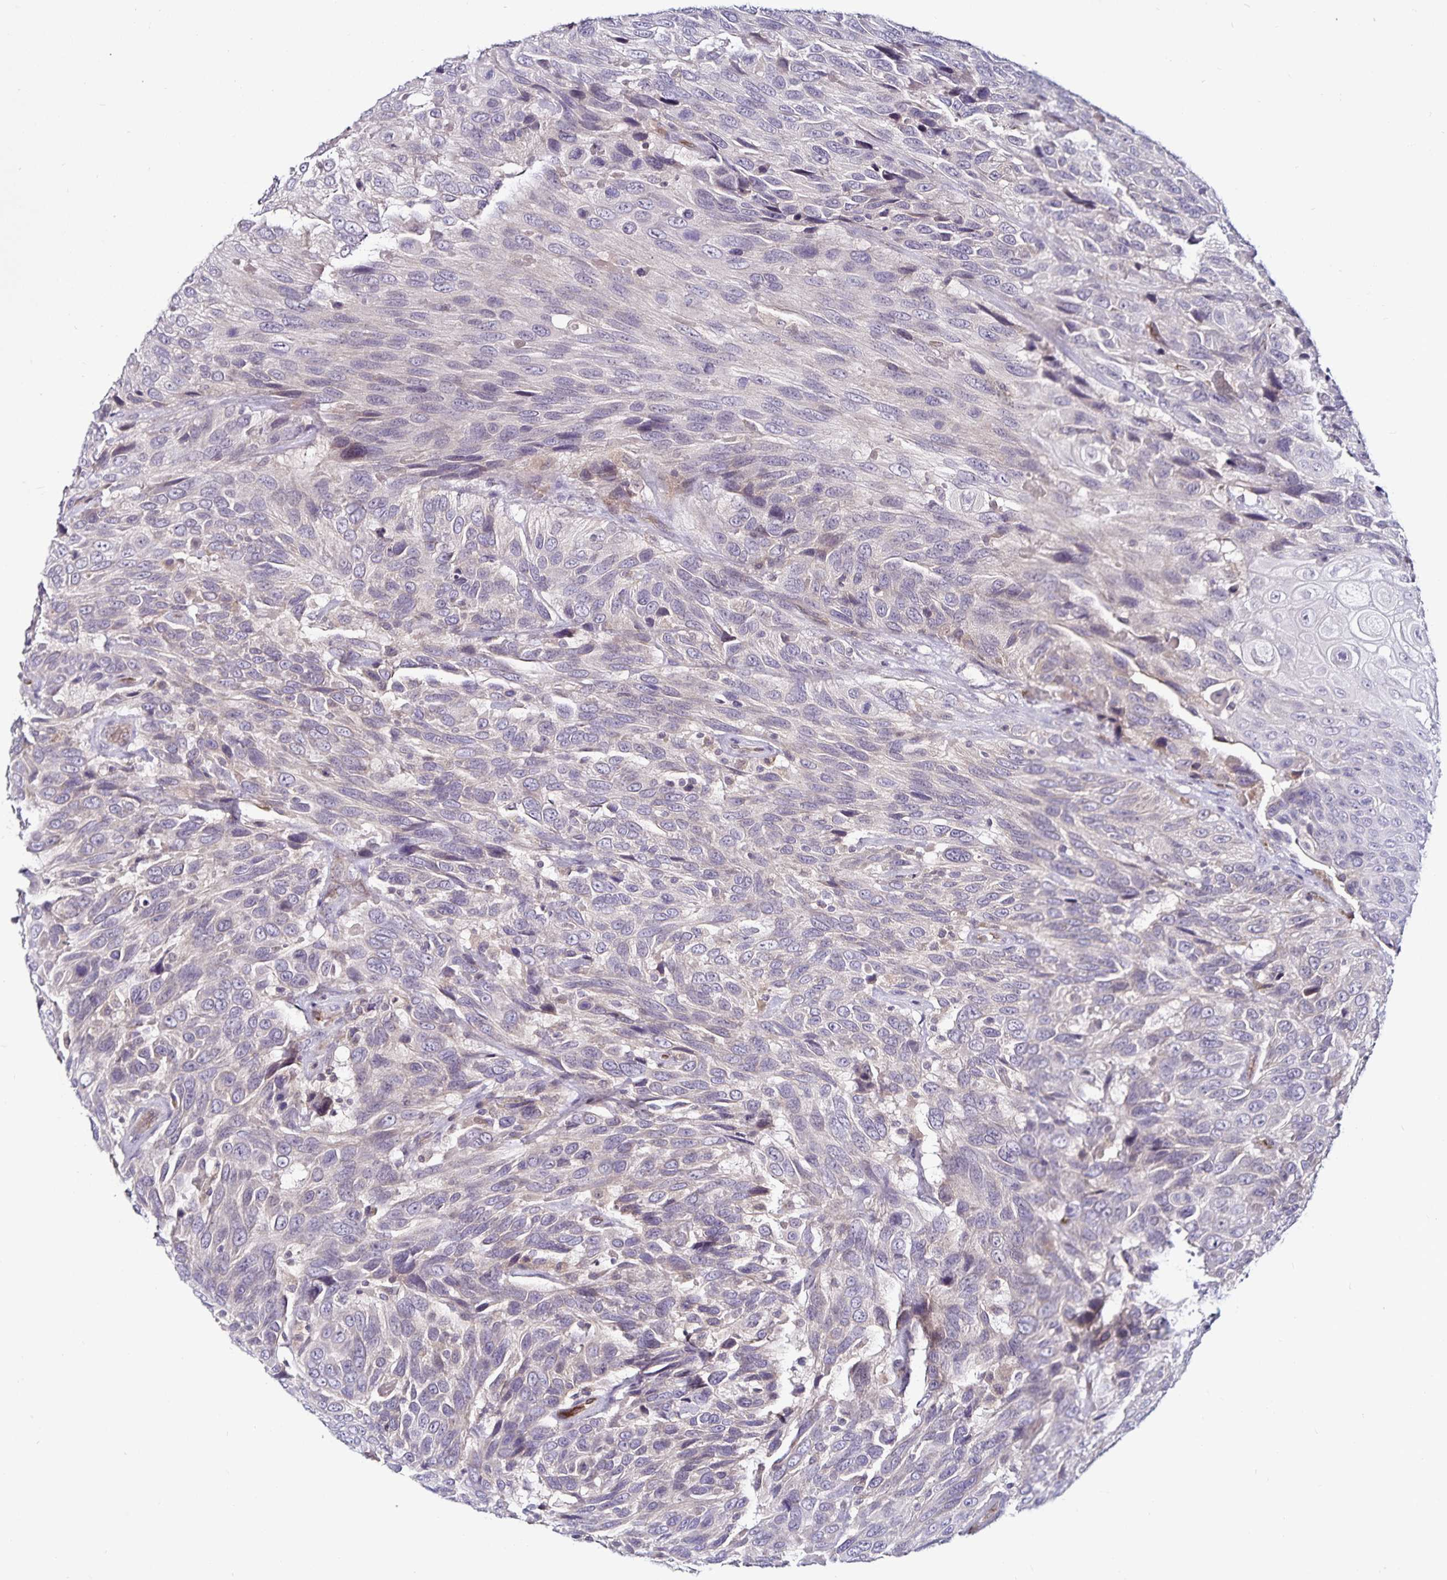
{"staining": {"intensity": "negative", "quantity": "none", "location": "none"}, "tissue": "urothelial cancer", "cell_type": "Tumor cells", "image_type": "cancer", "snomed": [{"axis": "morphology", "description": "Urothelial carcinoma, High grade"}, {"axis": "topography", "description": "Urinary bladder"}], "caption": "This photomicrograph is of high-grade urothelial carcinoma stained with immunohistochemistry (IHC) to label a protein in brown with the nuclei are counter-stained blue. There is no positivity in tumor cells. (Stains: DAB immunohistochemistry (IHC) with hematoxylin counter stain, Microscopy: brightfield microscopy at high magnification).", "gene": "ACSL5", "patient": {"sex": "female", "age": 70}}